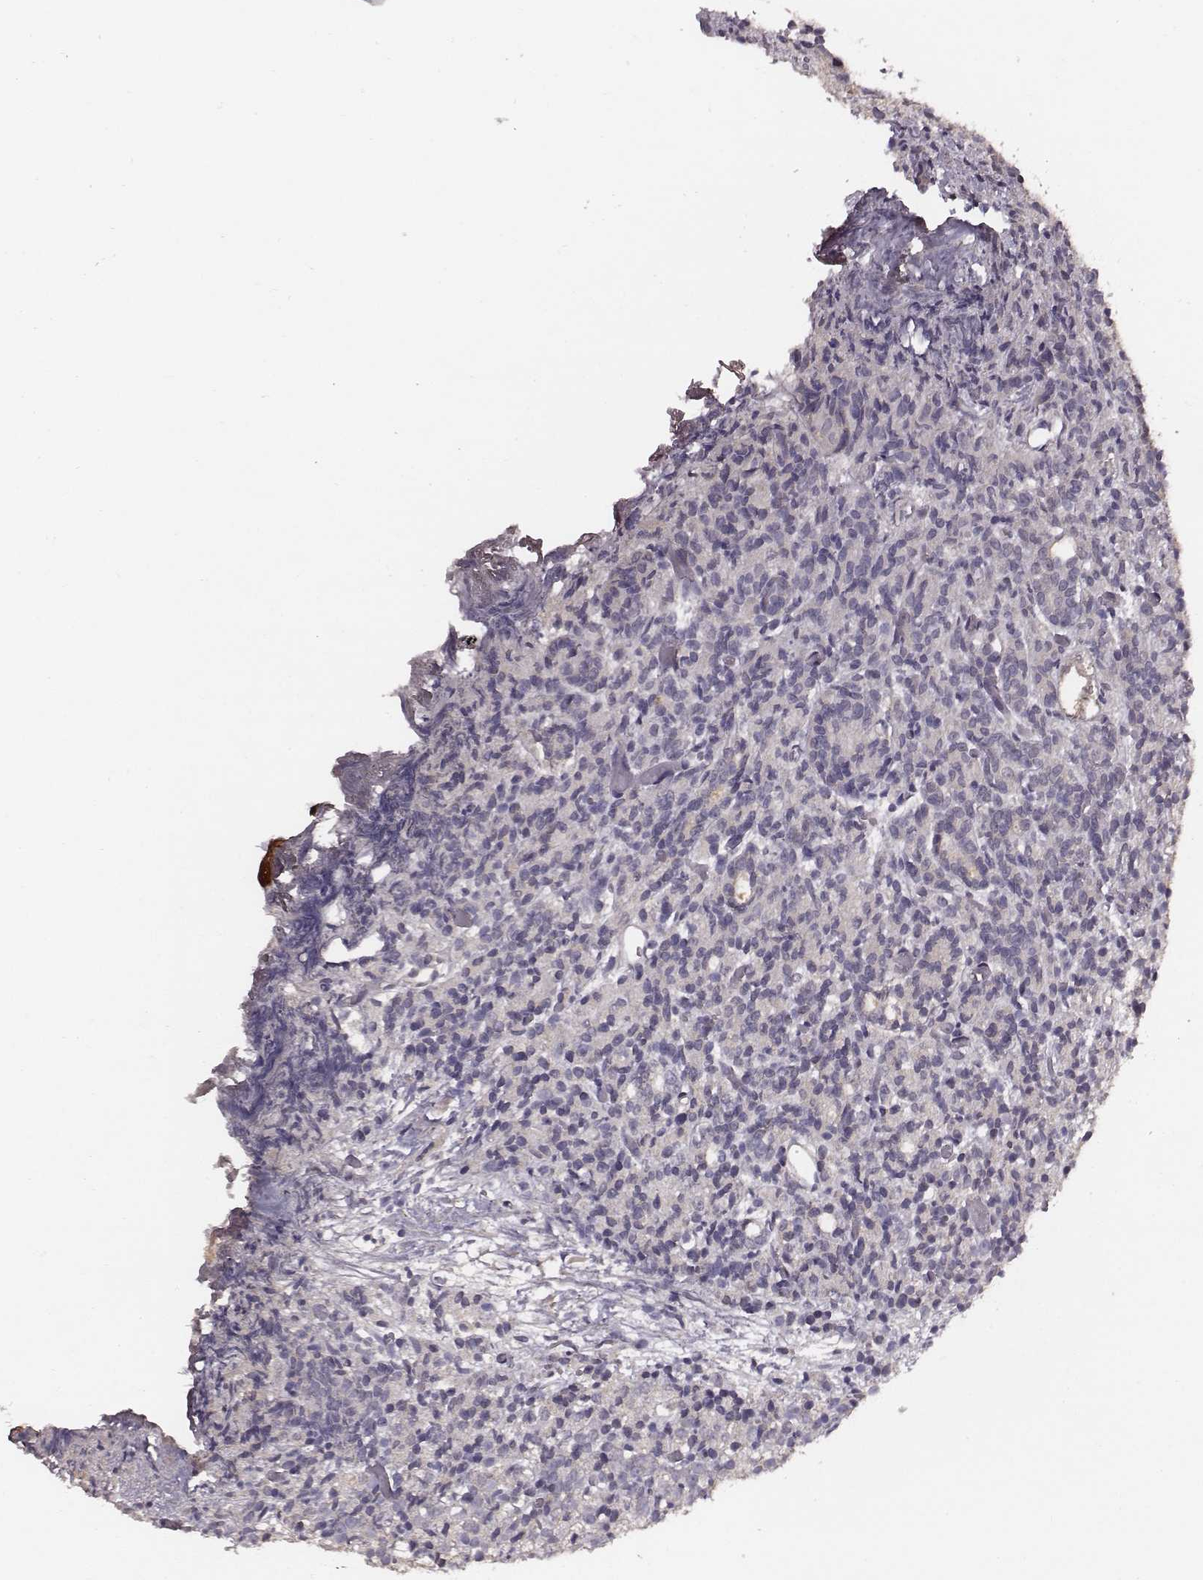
{"staining": {"intensity": "negative", "quantity": "none", "location": "none"}, "tissue": "prostate cancer", "cell_type": "Tumor cells", "image_type": "cancer", "snomed": [{"axis": "morphology", "description": "Adenocarcinoma, High grade"}, {"axis": "topography", "description": "Prostate"}], "caption": "This histopathology image is of prostate cancer stained with immunohistochemistry to label a protein in brown with the nuclei are counter-stained blue. There is no staining in tumor cells.", "gene": "SLC22A6", "patient": {"sex": "male", "age": 53}}